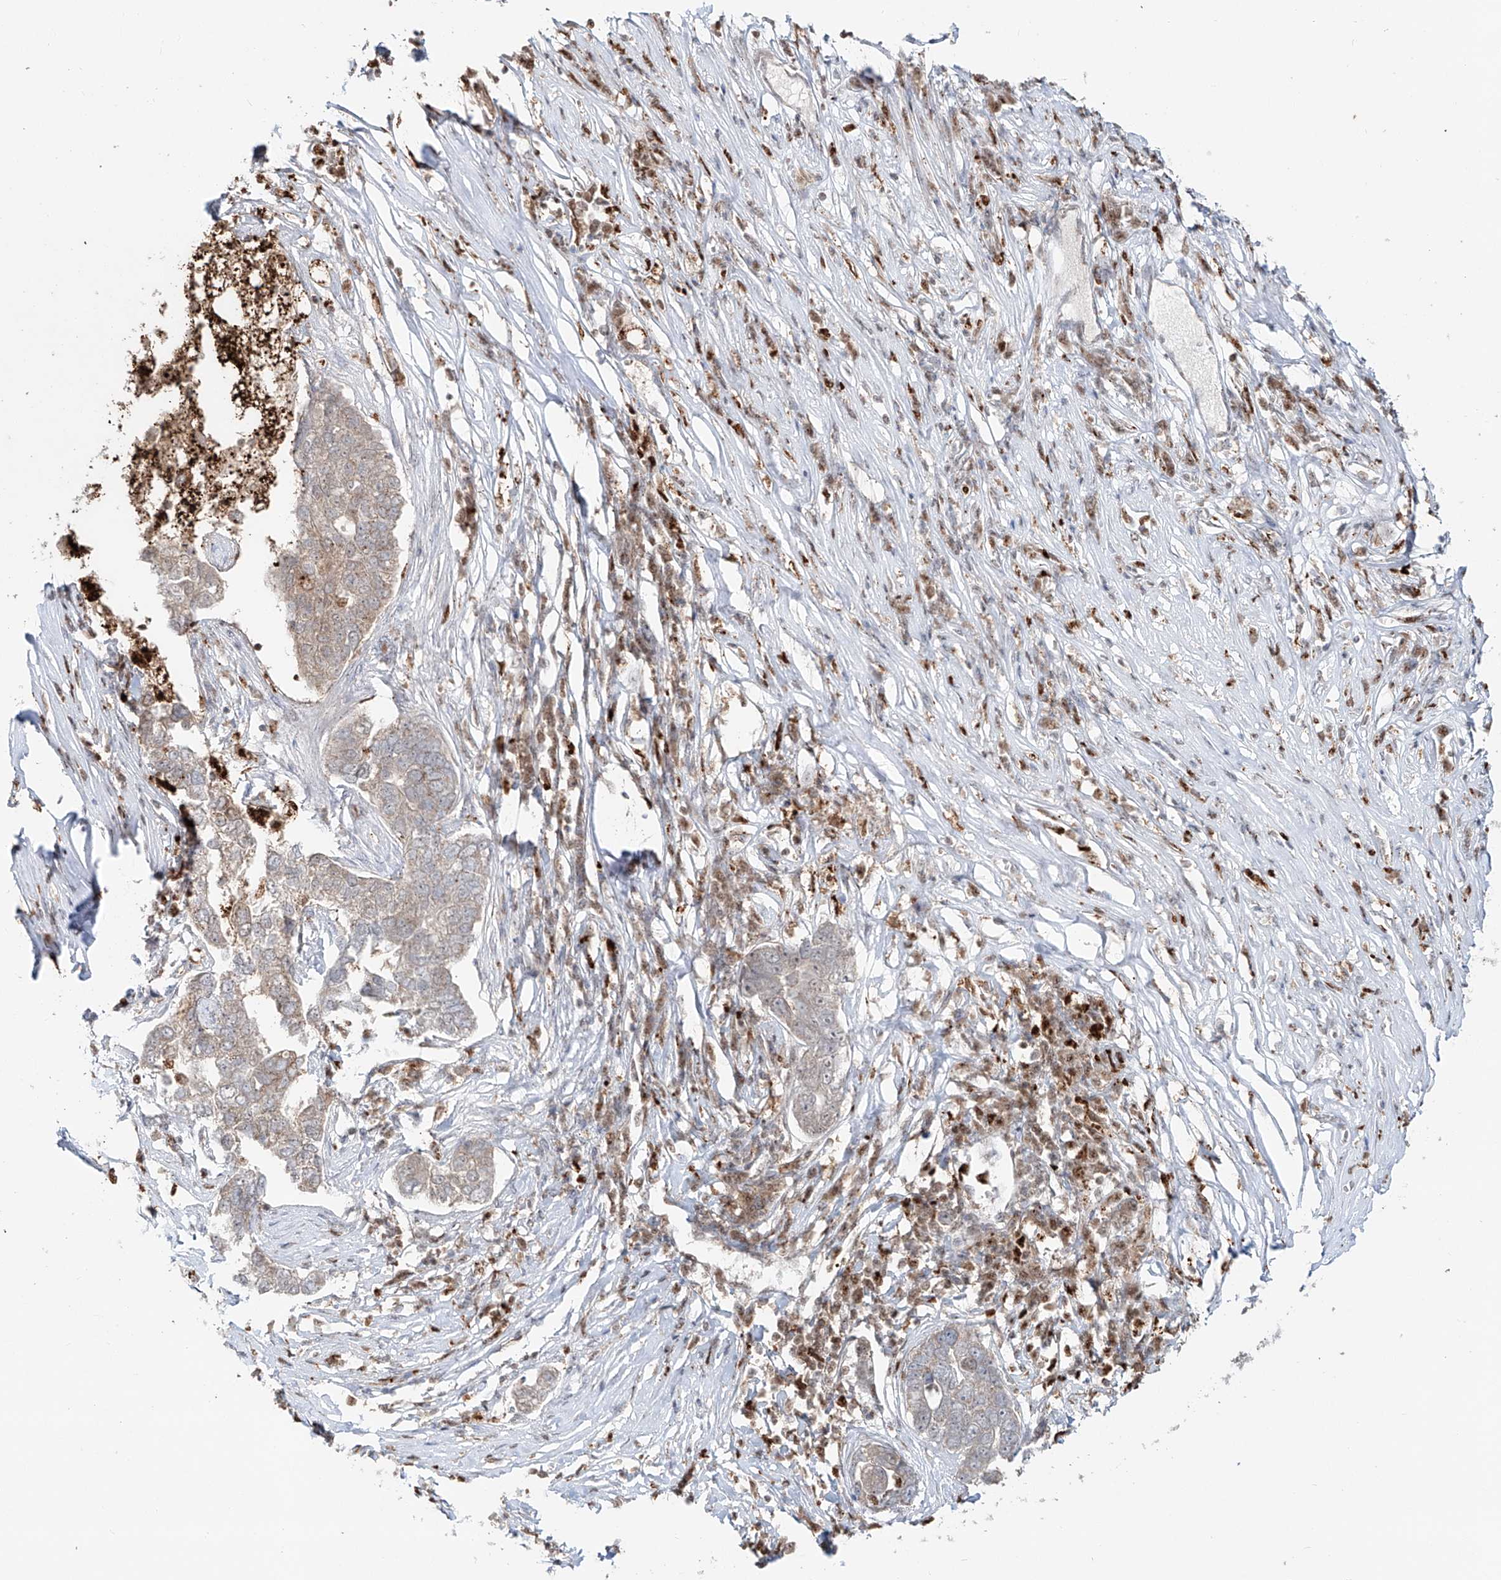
{"staining": {"intensity": "weak", "quantity": "25%-75%", "location": "cytoplasmic/membranous"}, "tissue": "pancreatic cancer", "cell_type": "Tumor cells", "image_type": "cancer", "snomed": [{"axis": "morphology", "description": "Adenocarcinoma, NOS"}, {"axis": "topography", "description": "Pancreas"}], "caption": "Weak cytoplasmic/membranous positivity for a protein is appreciated in about 25%-75% of tumor cells of adenocarcinoma (pancreatic) using immunohistochemistry.", "gene": "DZIP1L", "patient": {"sex": "female", "age": 61}}